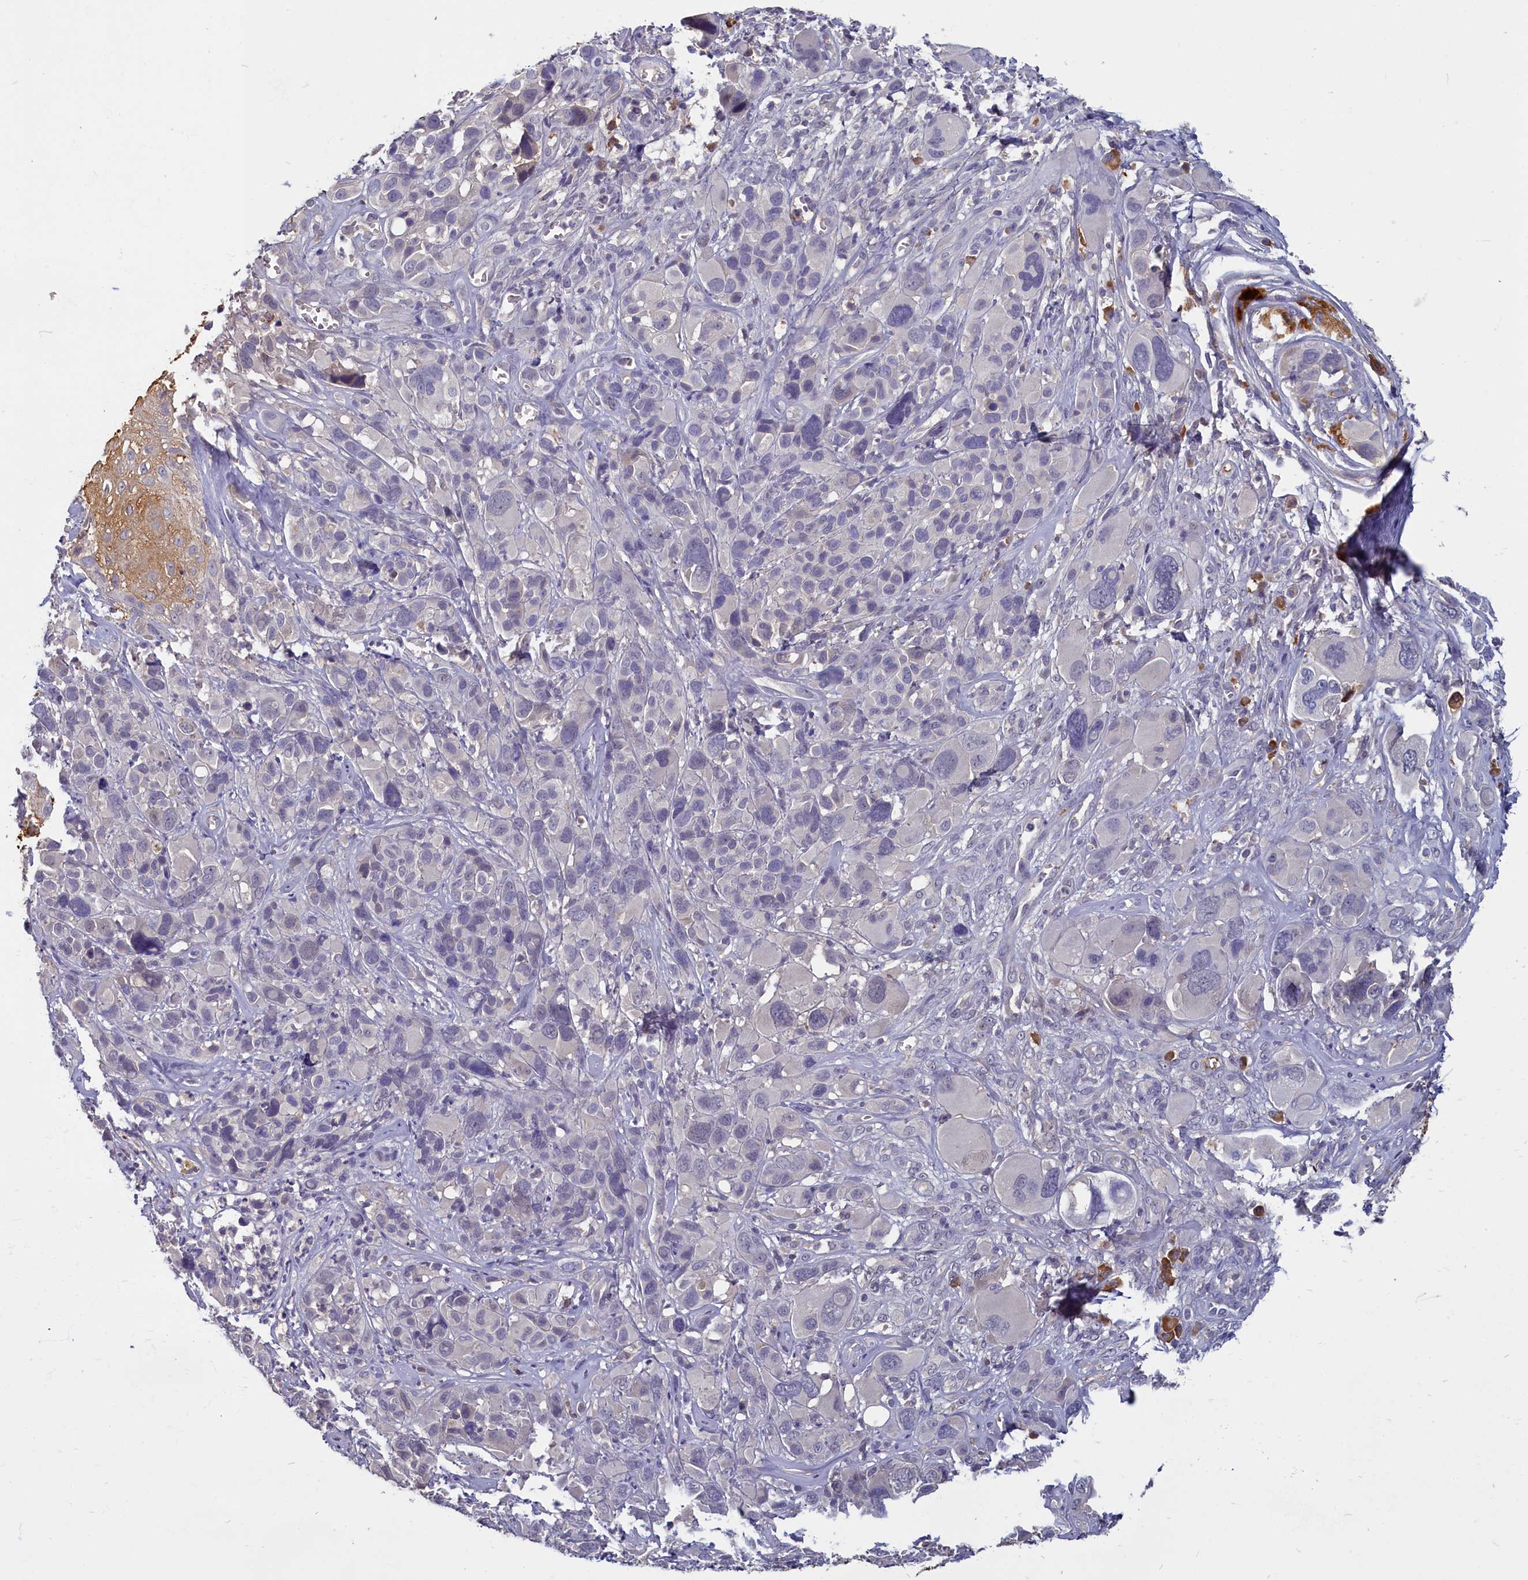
{"staining": {"intensity": "negative", "quantity": "none", "location": "none"}, "tissue": "melanoma", "cell_type": "Tumor cells", "image_type": "cancer", "snomed": [{"axis": "morphology", "description": "Malignant melanoma, NOS"}, {"axis": "topography", "description": "Skin of trunk"}], "caption": "This micrograph is of malignant melanoma stained with immunohistochemistry (IHC) to label a protein in brown with the nuclei are counter-stained blue. There is no expression in tumor cells.", "gene": "SV2C", "patient": {"sex": "male", "age": 71}}